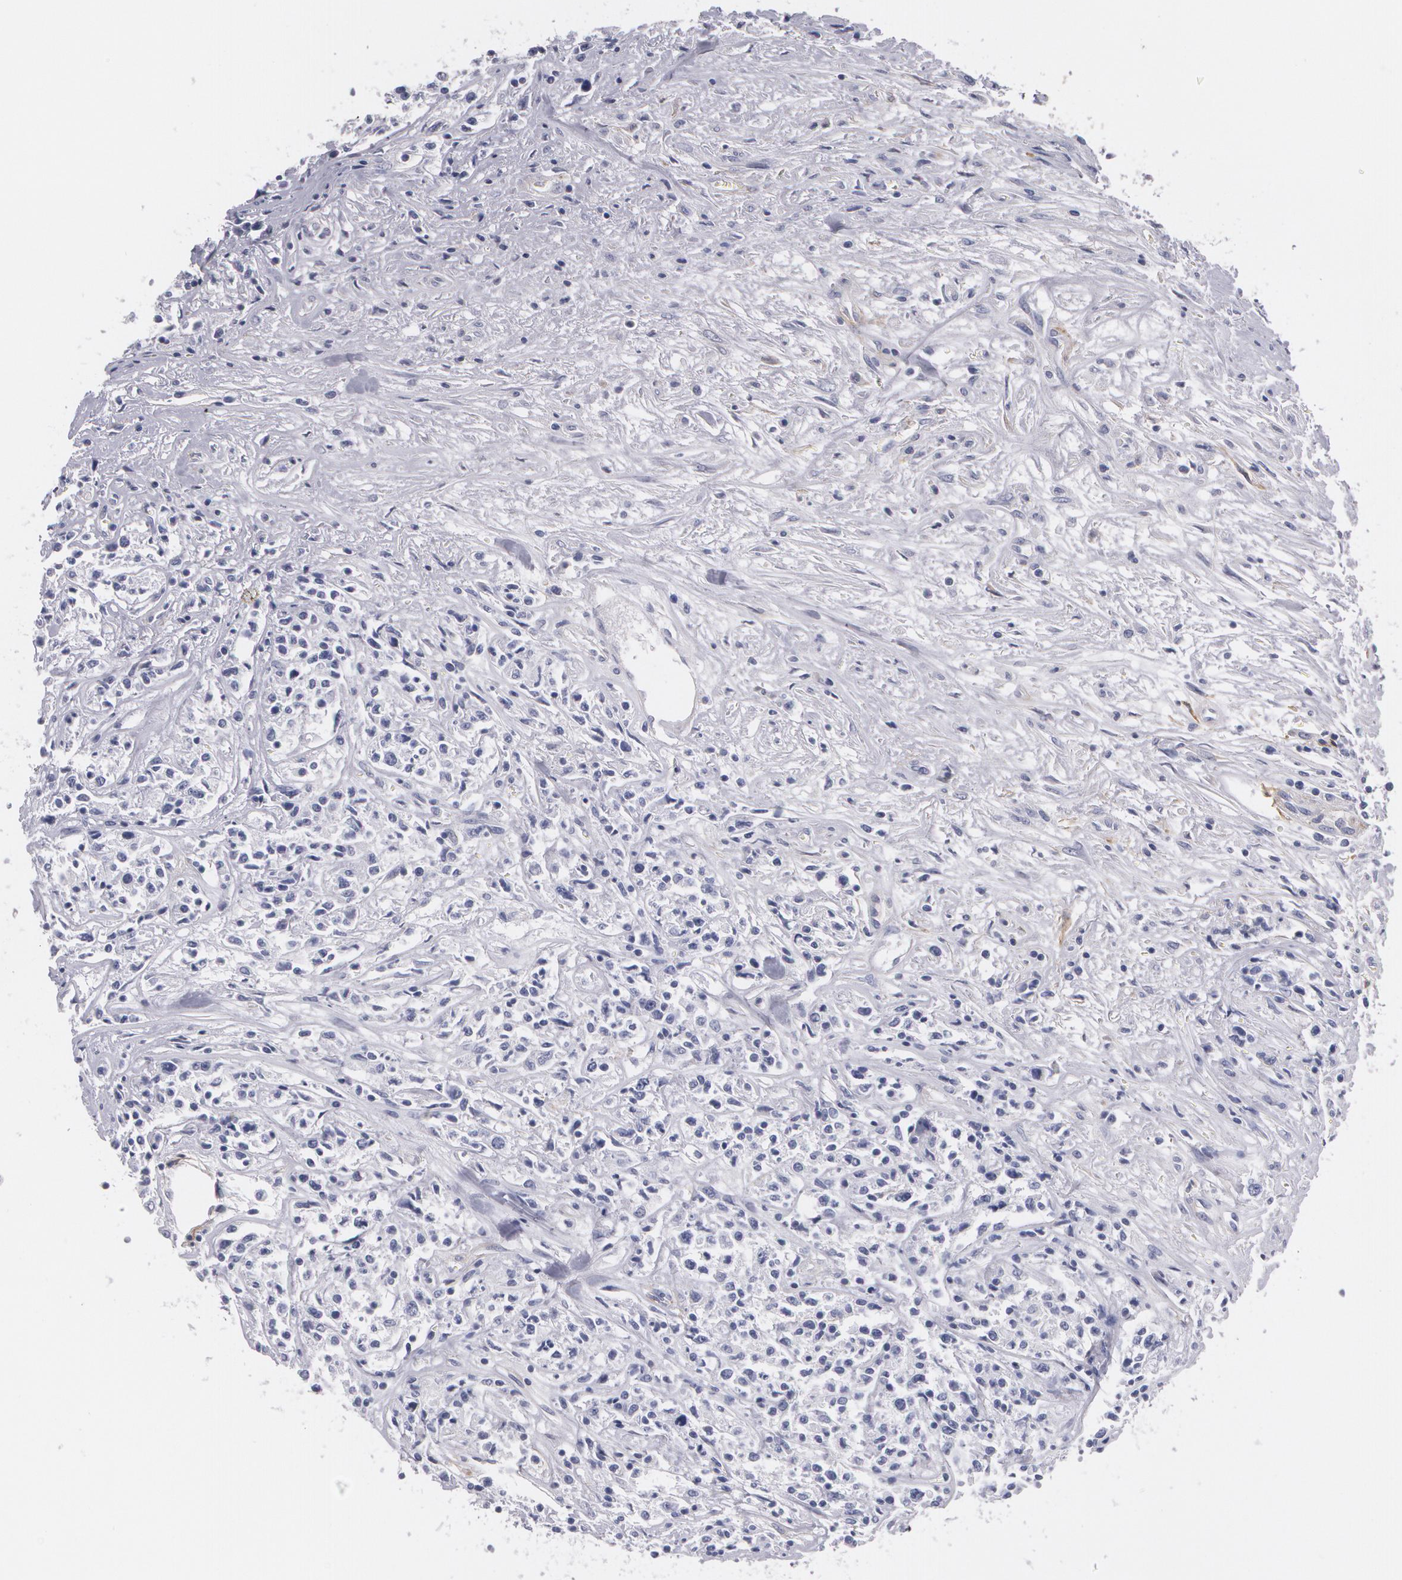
{"staining": {"intensity": "negative", "quantity": "none", "location": "none"}, "tissue": "lymphoma", "cell_type": "Tumor cells", "image_type": "cancer", "snomed": [{"axis": "morphology", "description": "Malignant lymphoma, non-Hodgkin's type, Low grade"}, {"axis": "topography", "description": "Small intestine"}], "caption": "Tumor cells show no significant expression in lymphoma.", "gene": "NGFR", "patient": {"sex": "female", "age": 59}}